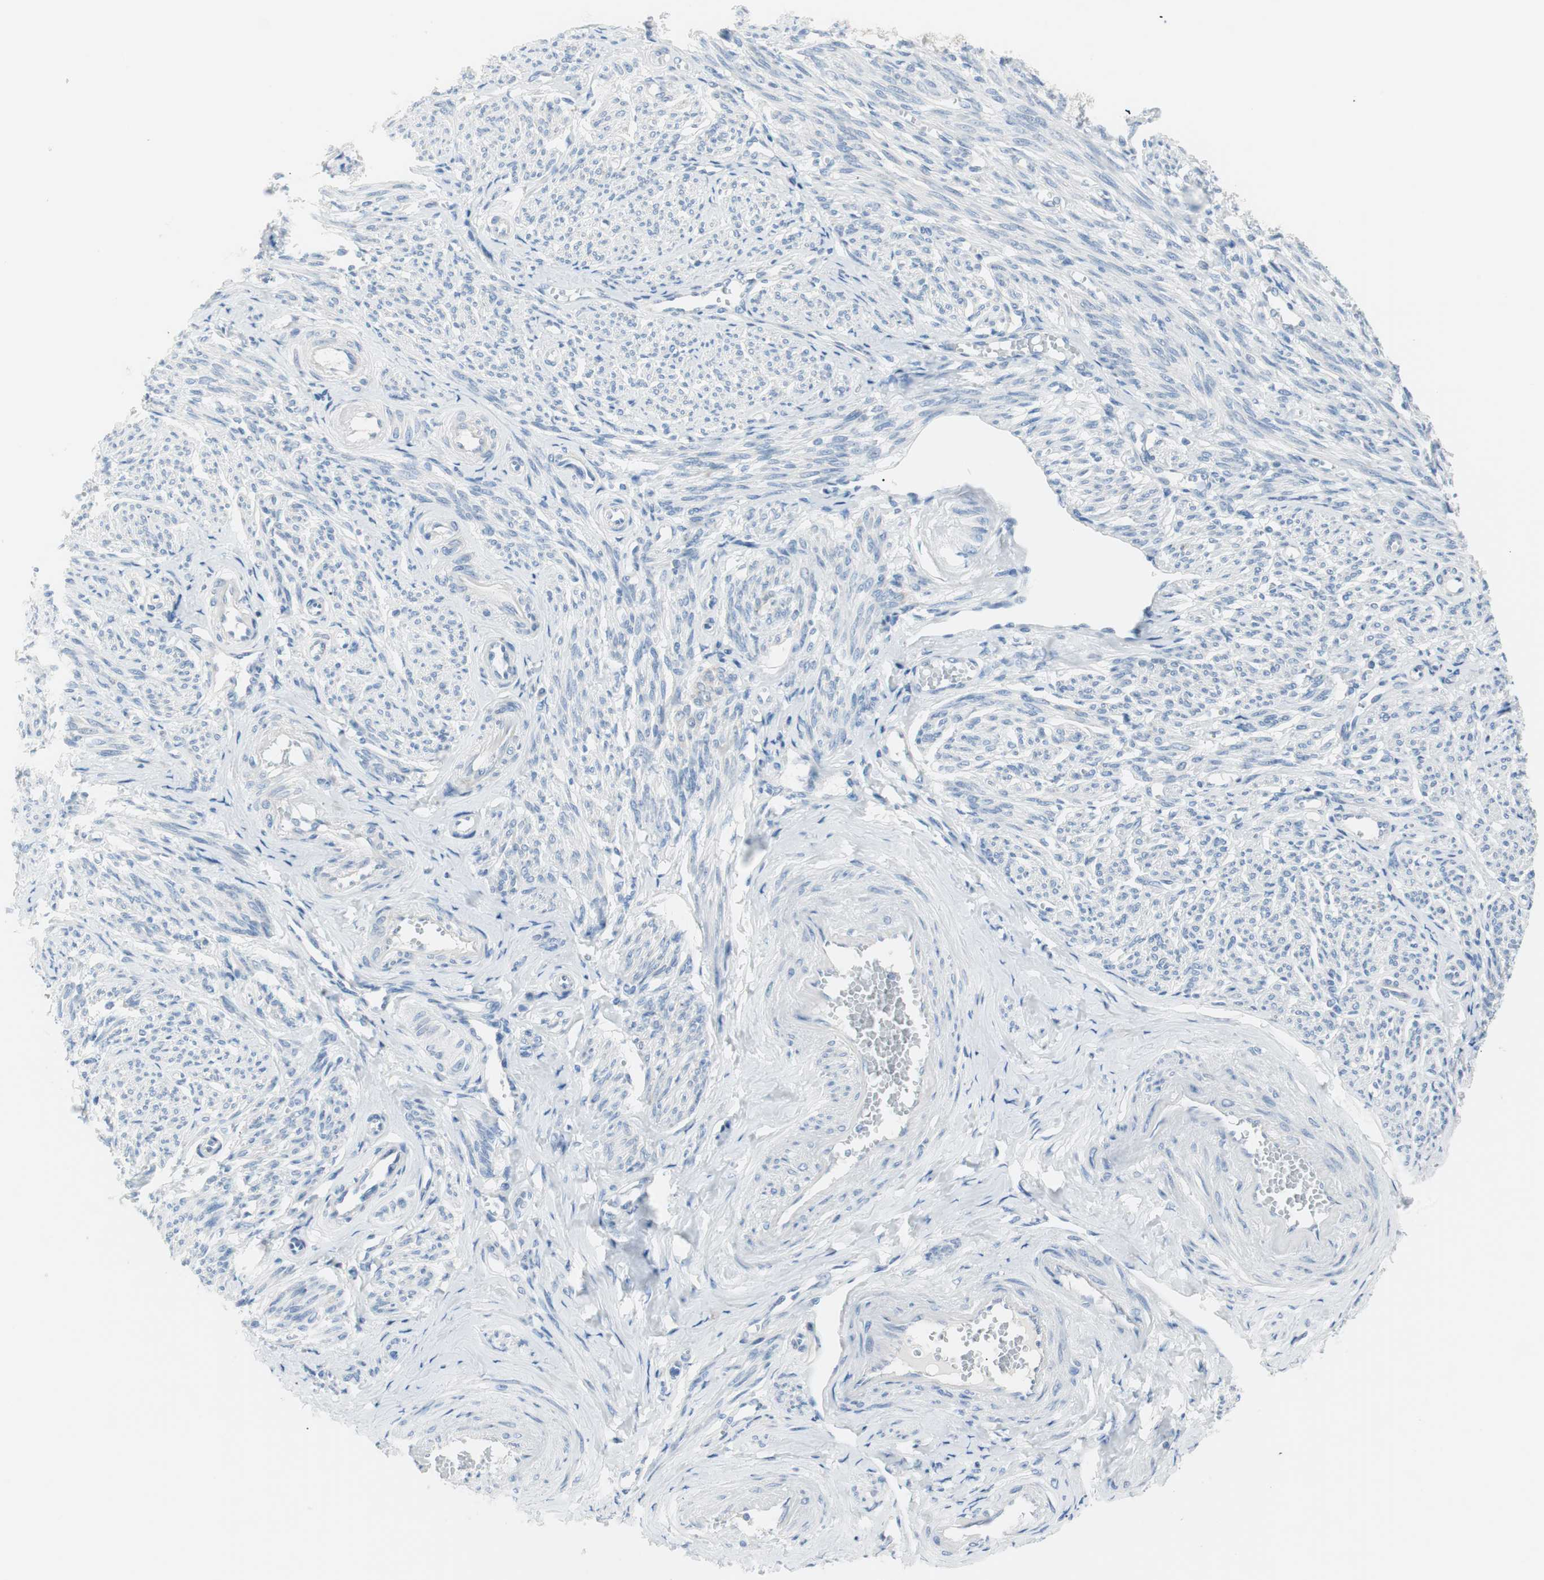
{"staining": {"intensity": "negative", "quantity": "none", "location": "none"}, "tissue": "smooth muscle", "cell_type": "Smooth muscle cells", "image_type": "normal", "snomed": [{"axis": "morphology", "description": "Normal tissue, NOS"}, {"axis": "topography", "description": "Smooth muscle"}], "caption": "The image displays no significant positivity in smooth muscle cells of smooth muscle. (Brightfield microscopy of DAB (3,3'-diaminobenzidine) immunohistochemistry at high magnification).", "gene": "VIL1", "patient": {"sex": "female", "age": 65}}